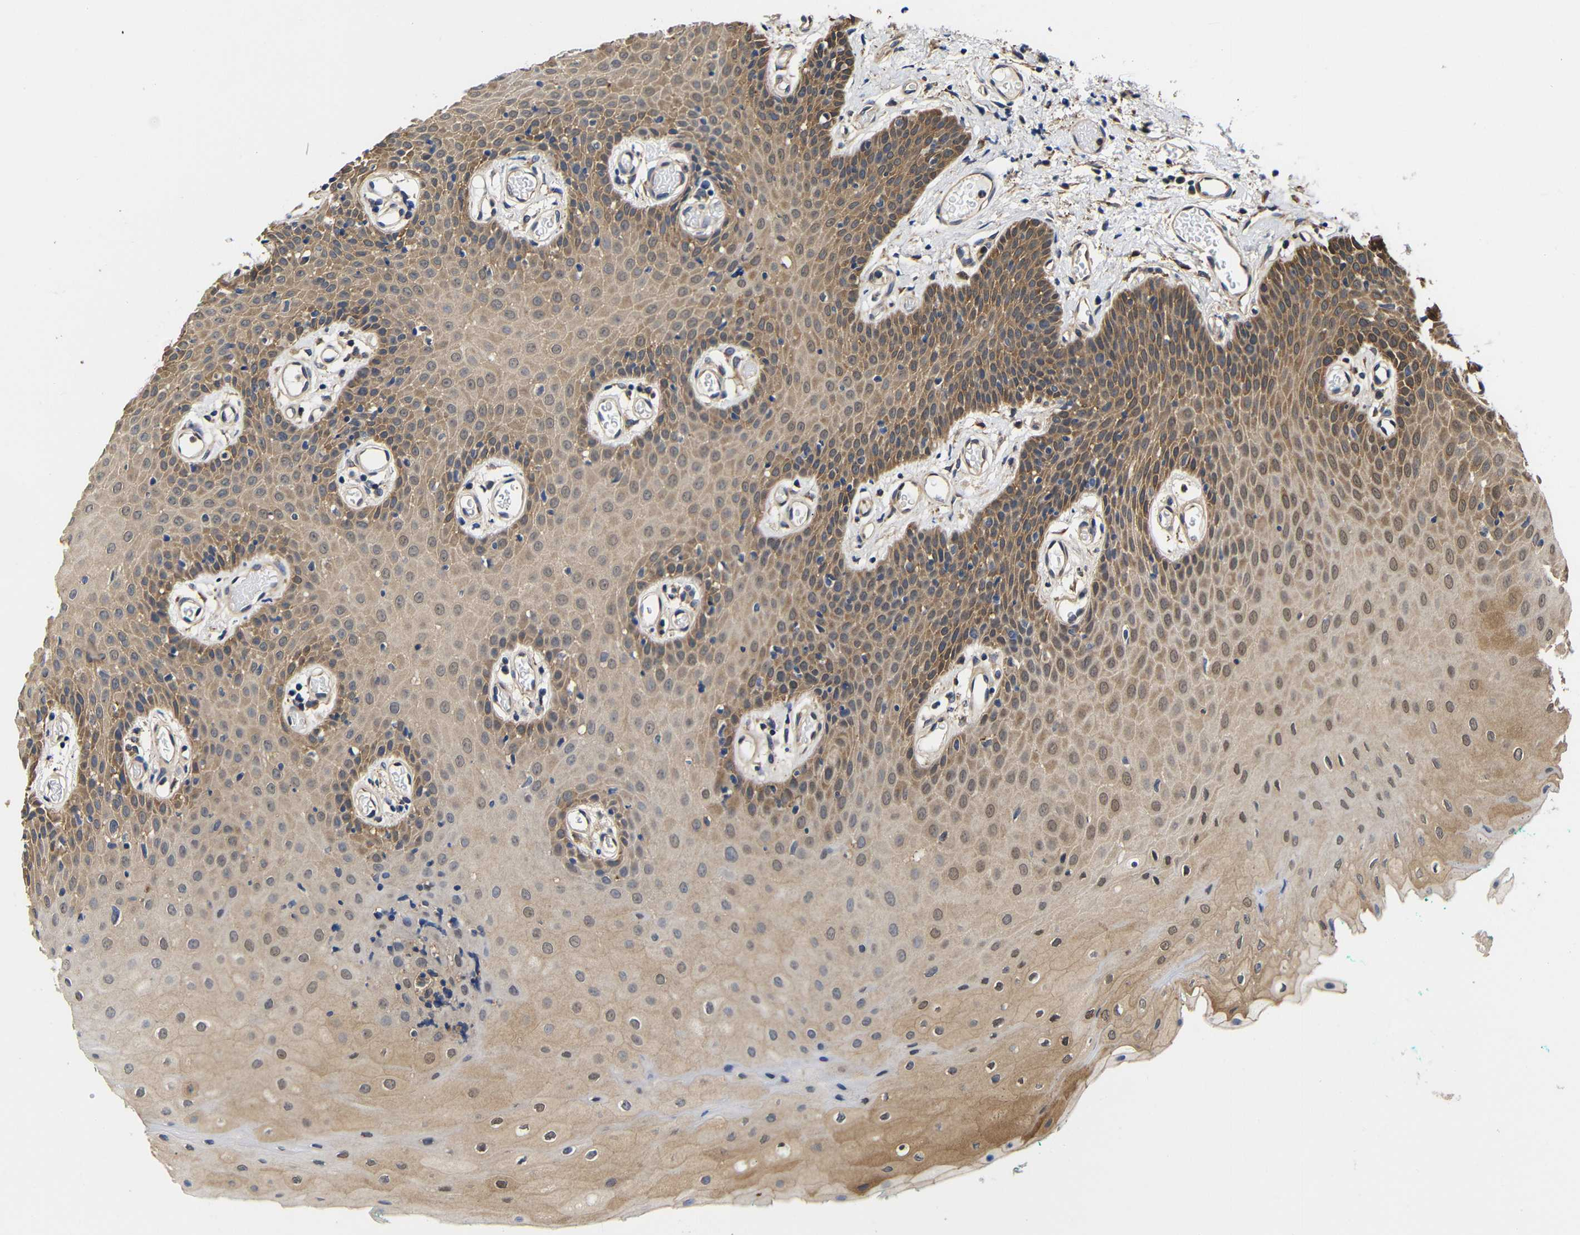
{"staining": {"intensity": "moderate", "quantity": ">75%", "location": "cytoplasmic/membranous"}, "tissue": "oral mucosa", "cell_type": "Squamous epithelial cells", "image_type": "normal", "snomed": [{"axis": "morphology", "description": "Normal tissue, NOS"}, {"axis": "morphology", "description": "Squamous cell carcinoma, NOS"}, {"axis": "topography", "description": "Oral tissue"}, {"axis": "topography", "description": "Salivary gland"}, {"axis": "topography", "description": "Head-Neck"}], "caption": "The histopathology image demonstrates immunohistochemical staining of unremarkable oral mucosa. There is moderate cytoplasmic/membranous positivity is seen in about >75% of squamous epithelial cells.", "gene": "LRRCC1", "patient": {"sex": "female", "age": 62}}